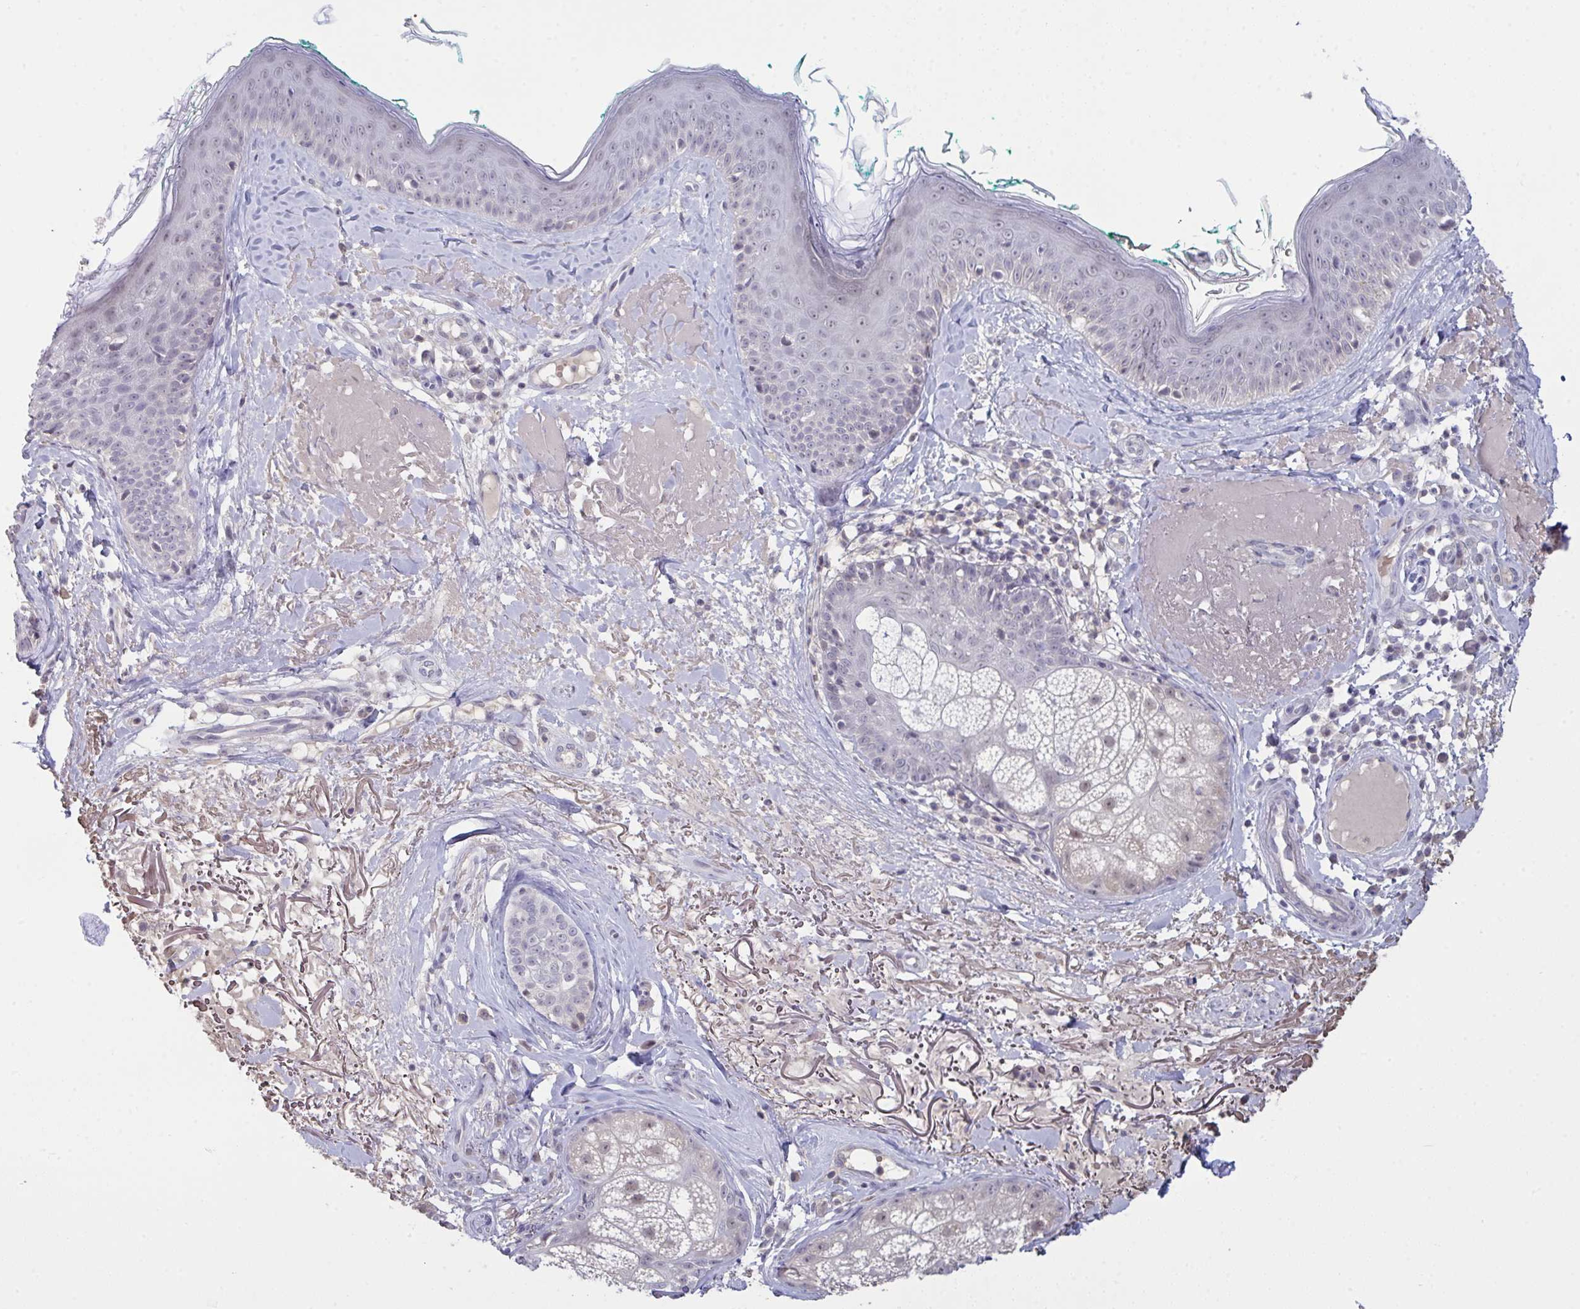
{"staining": {"intensity": "negative", "quantity": "none", "location": "none"}, "tissue": "skin", "cell_type": "Fibroblasts", "image_type": "normal", "snomed": [{"axis": "morphology", "description": "Normal tissue, NOS"}, {"axis": "topography", "description": "Skin"}], "caption": "Immunohistochemical staining of normal human skin displays no significant positivity in fibroblasts. Nuclei are stained in blue.", "gene": "ZNF784", "patient": {"sex": "male", "age": 73}}